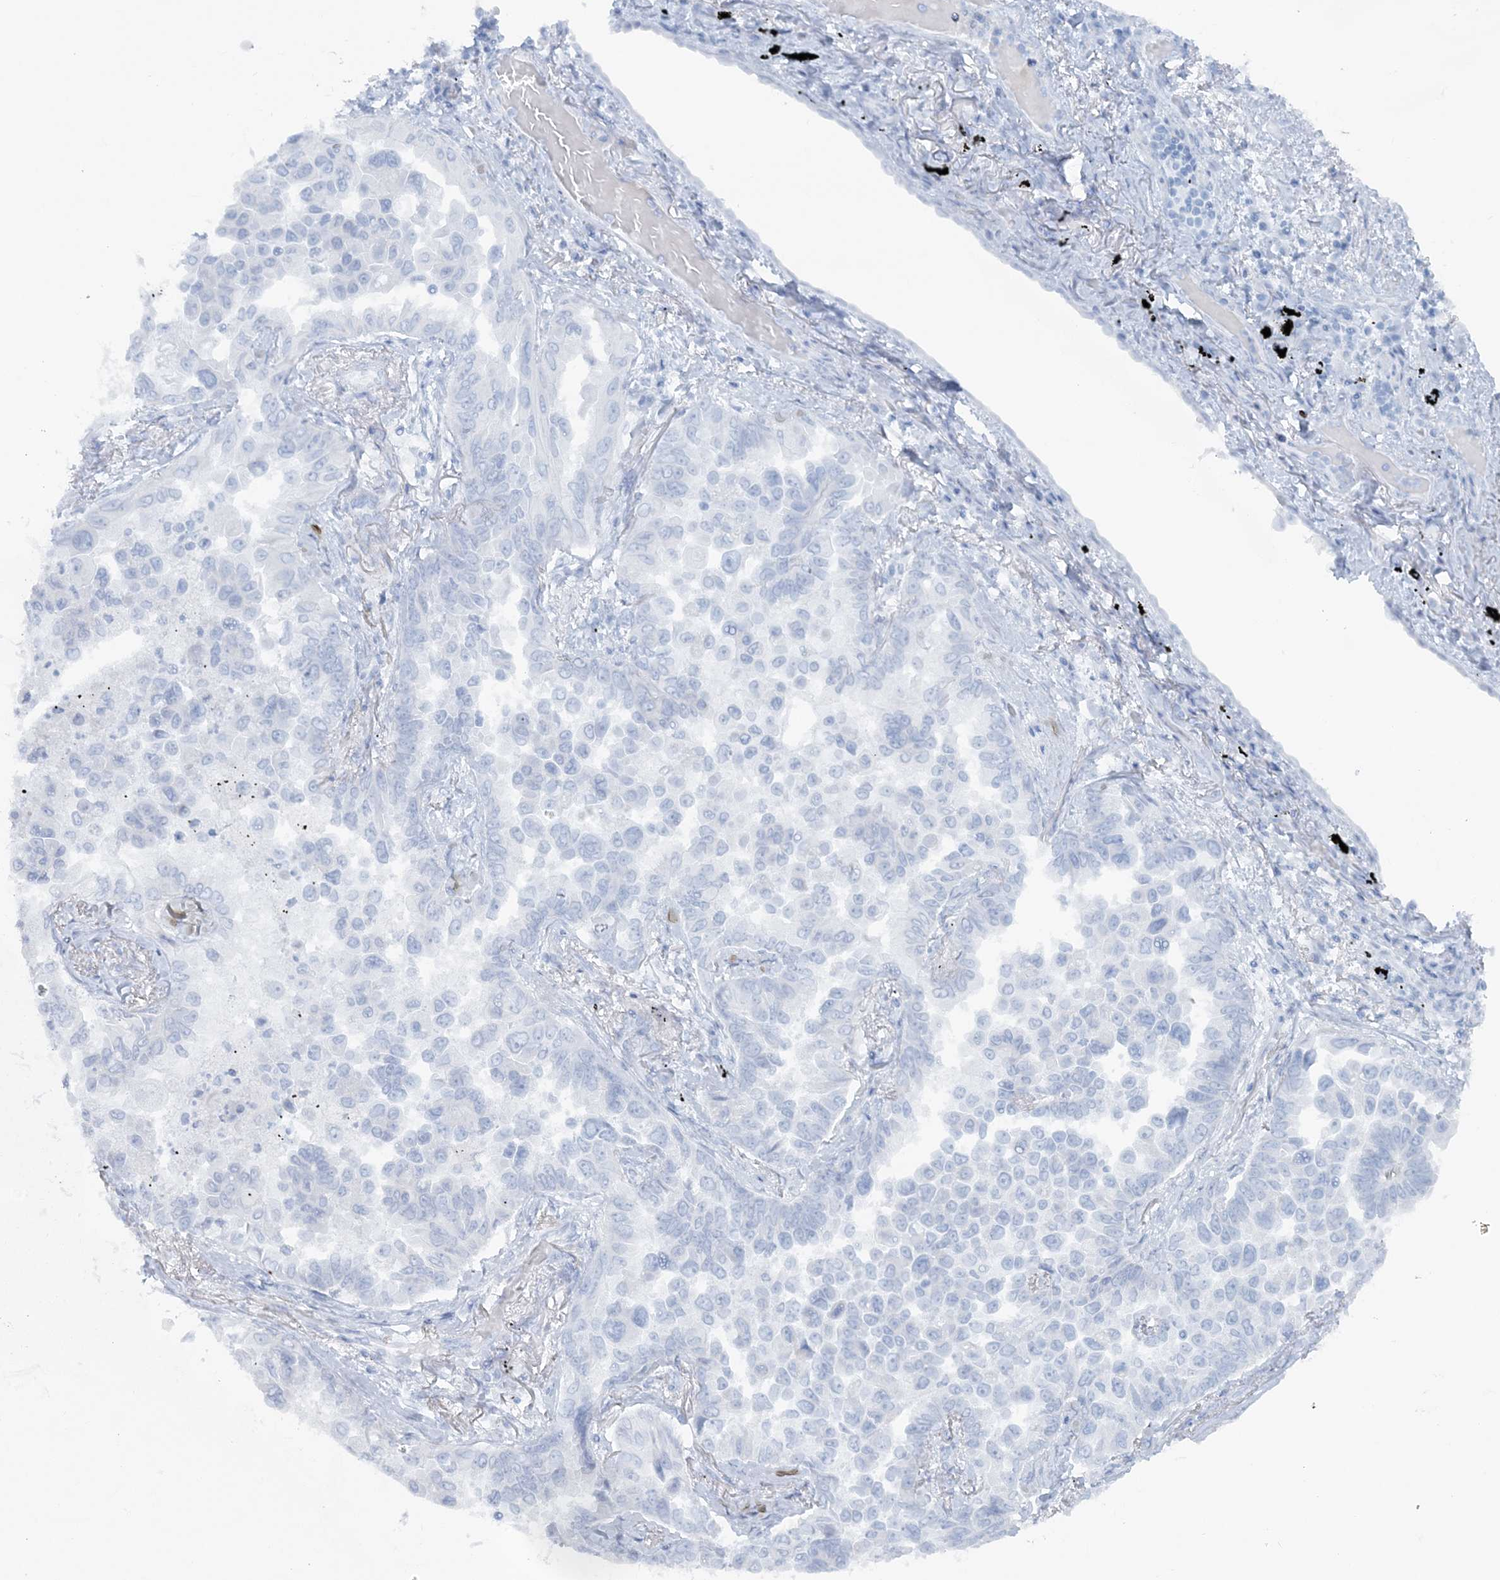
{"staining": {"intensity": "negative", "quantity": "none", "location": "none"}, "tissue": "lung cancer", "cell_type": "Tumor cells", "image_type": "cancer", "snomed": [{"axis": "morphology", "description": "Adenocarcinoma, NOS"}, {"axis": "topography", "description": "Lung"}], "caption": "Immunohistochemical staining of human lung adenocarcinoma reveals no significant positivity in tumor cells.", "gene": "ATP11A", "patient": {"sex": "female", "age": 67}}